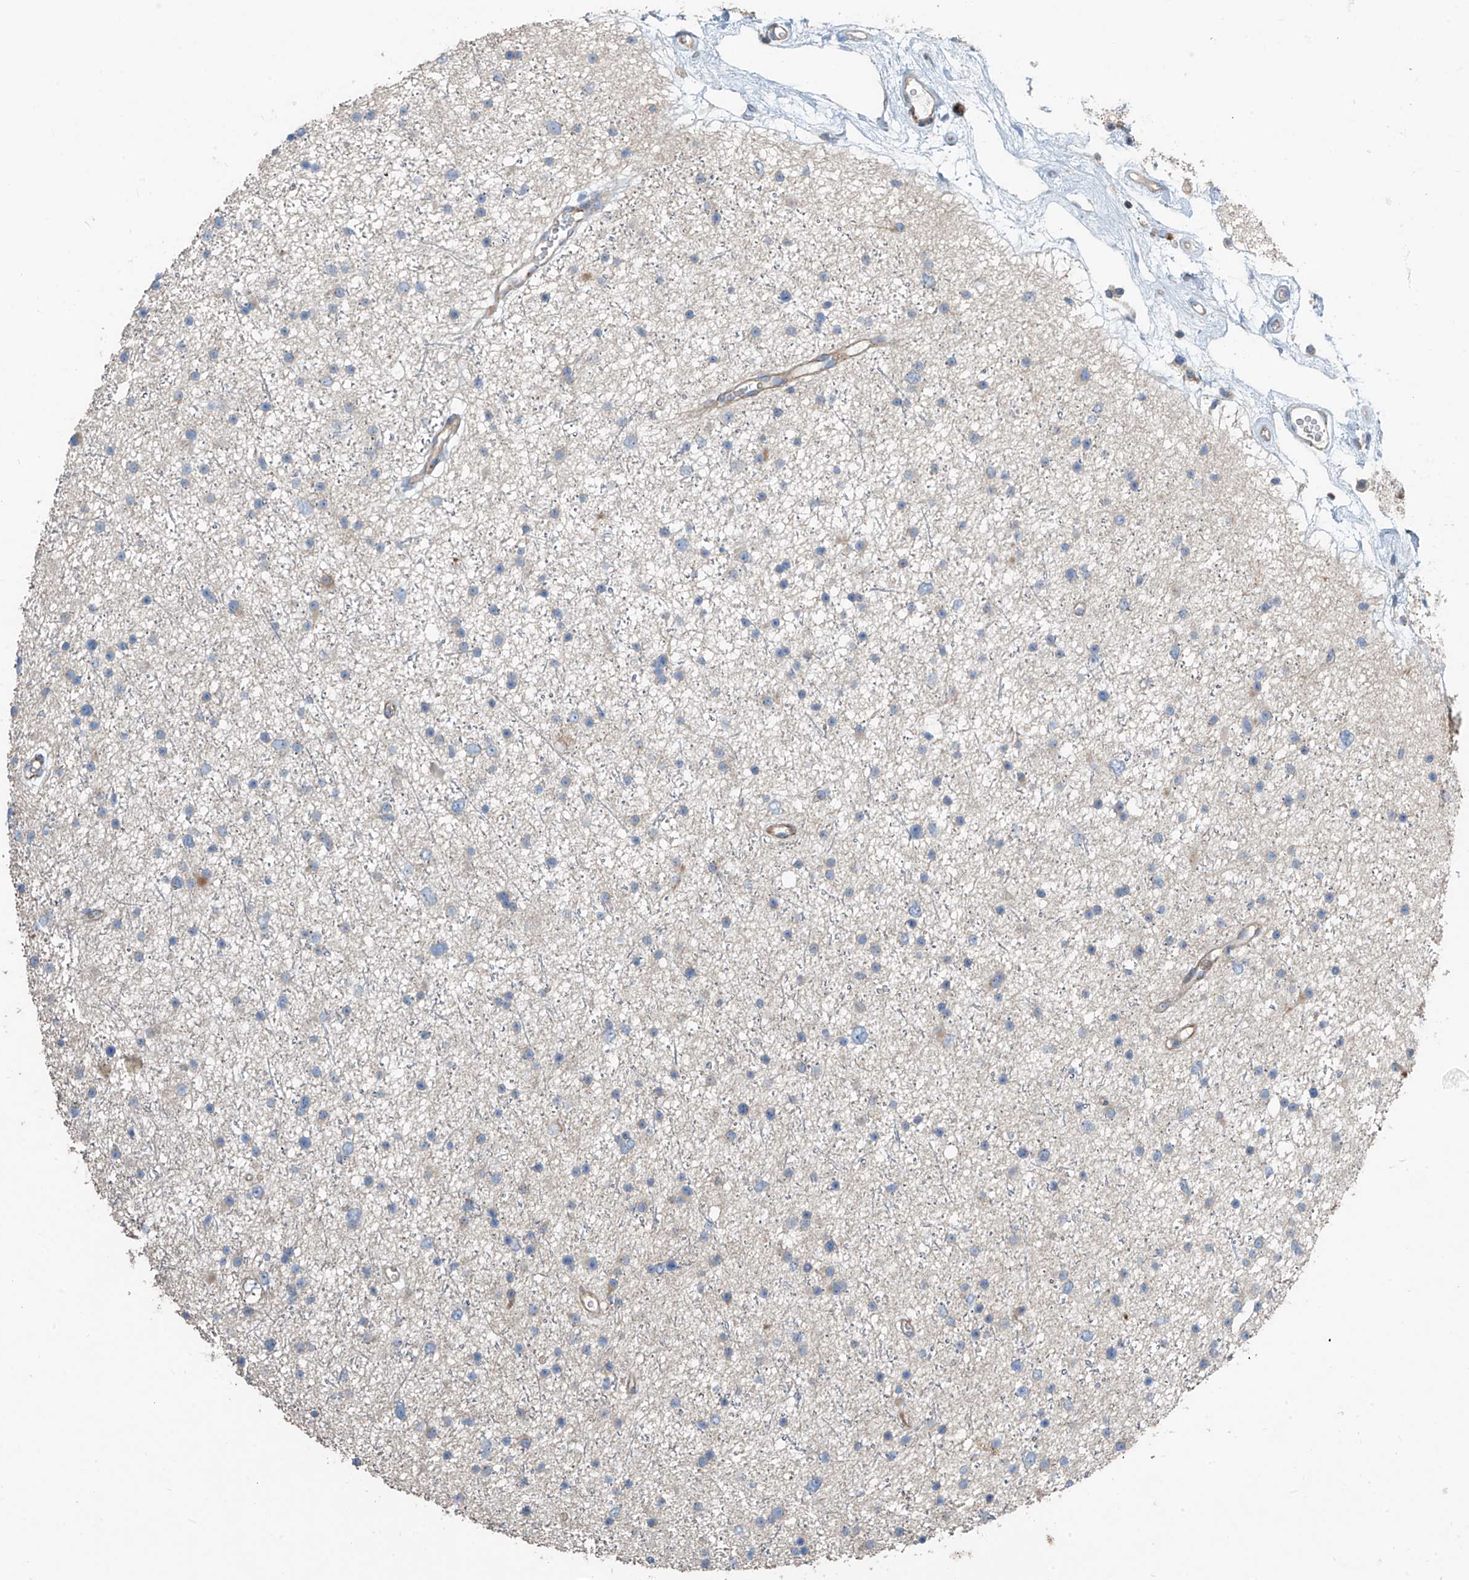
{"staining": {"intensity": "negative", "quantity": "none", "location": "none"}, "tissue": "glioma", "cell_type": "Tumor cells", "image_type": "cancer", "snomed": [{"axis": "morphology", "description": "Glioma, malignant, Low grade"}, {"axis": "topography", "description": "Cerebral cortex"}], "caption": "Immunohistochemistry (IHC) photomicrograph of neoplastic tissue: malignant low-grade glioma stained with DAB (3,3'-diaminobenzidine) reveals no significant protein positivity in tumor cells. (Brightfield microscopy of DAB (3,3'-diaminobenzidine) immunohistochemistry (IHC) at high magnification).", "gene": "SLC1A5", "patient": {"sex": "female", "age": 39}}